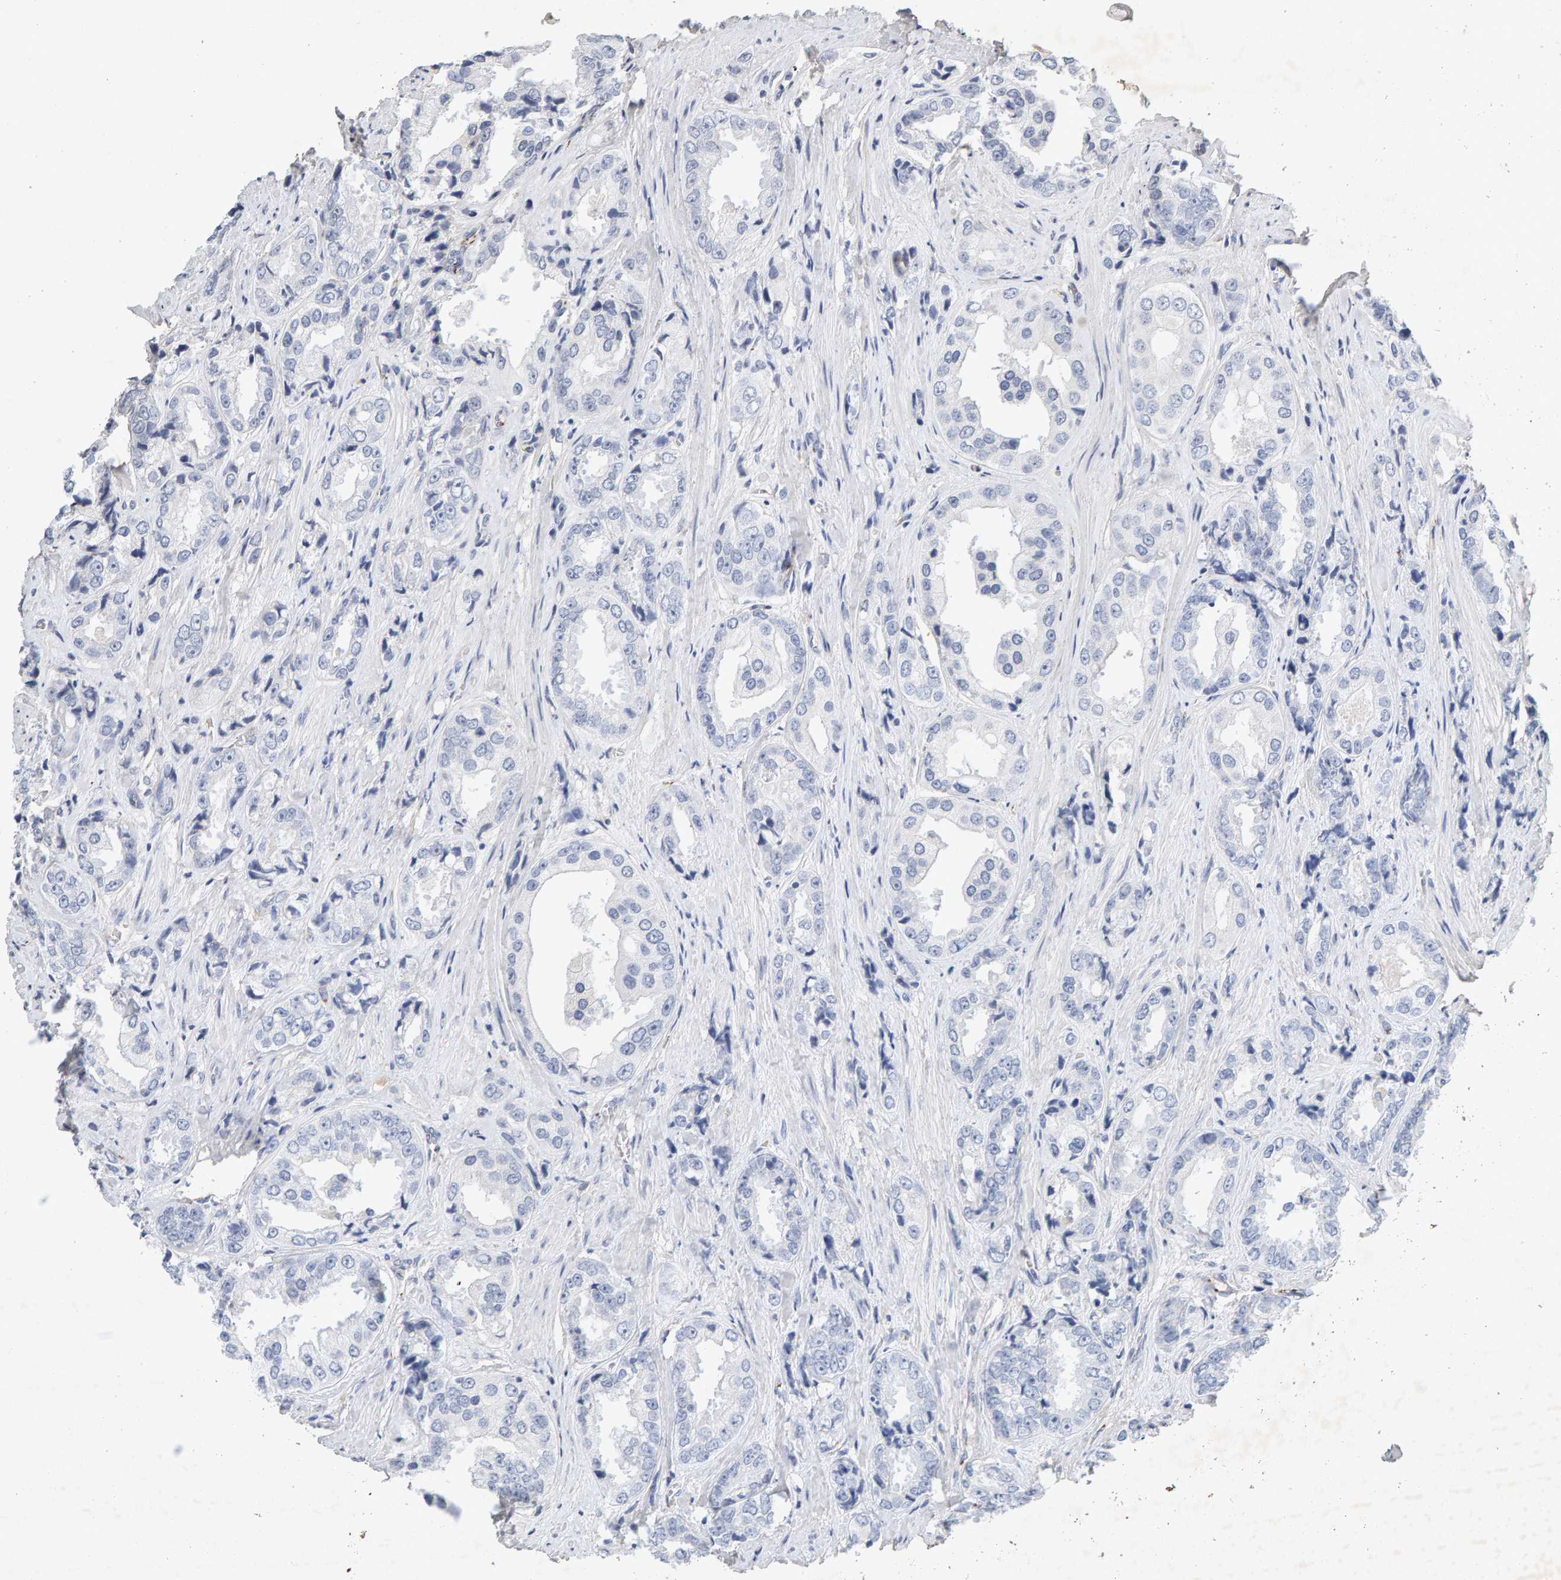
{"staining": {"intensity": "negative", "quantity": "none", "location": "none"}, "tissue": "prostate cancer", "cell_type": "Tumor cells", "image_type": "cancer", "snomed": [{"axis": "morphology", "description": "Adenocarcinoma, High grade"}, {"axis": "topography", "description": "Prostate"}], "caption": "Immunohistochemistry (IHC) of human prostate cancer (adenocarcinoma (high-grade)) shows no expression in tumor cells.", "gene": "PTPRM", "patient": {"sex": "male", "age": 61}}